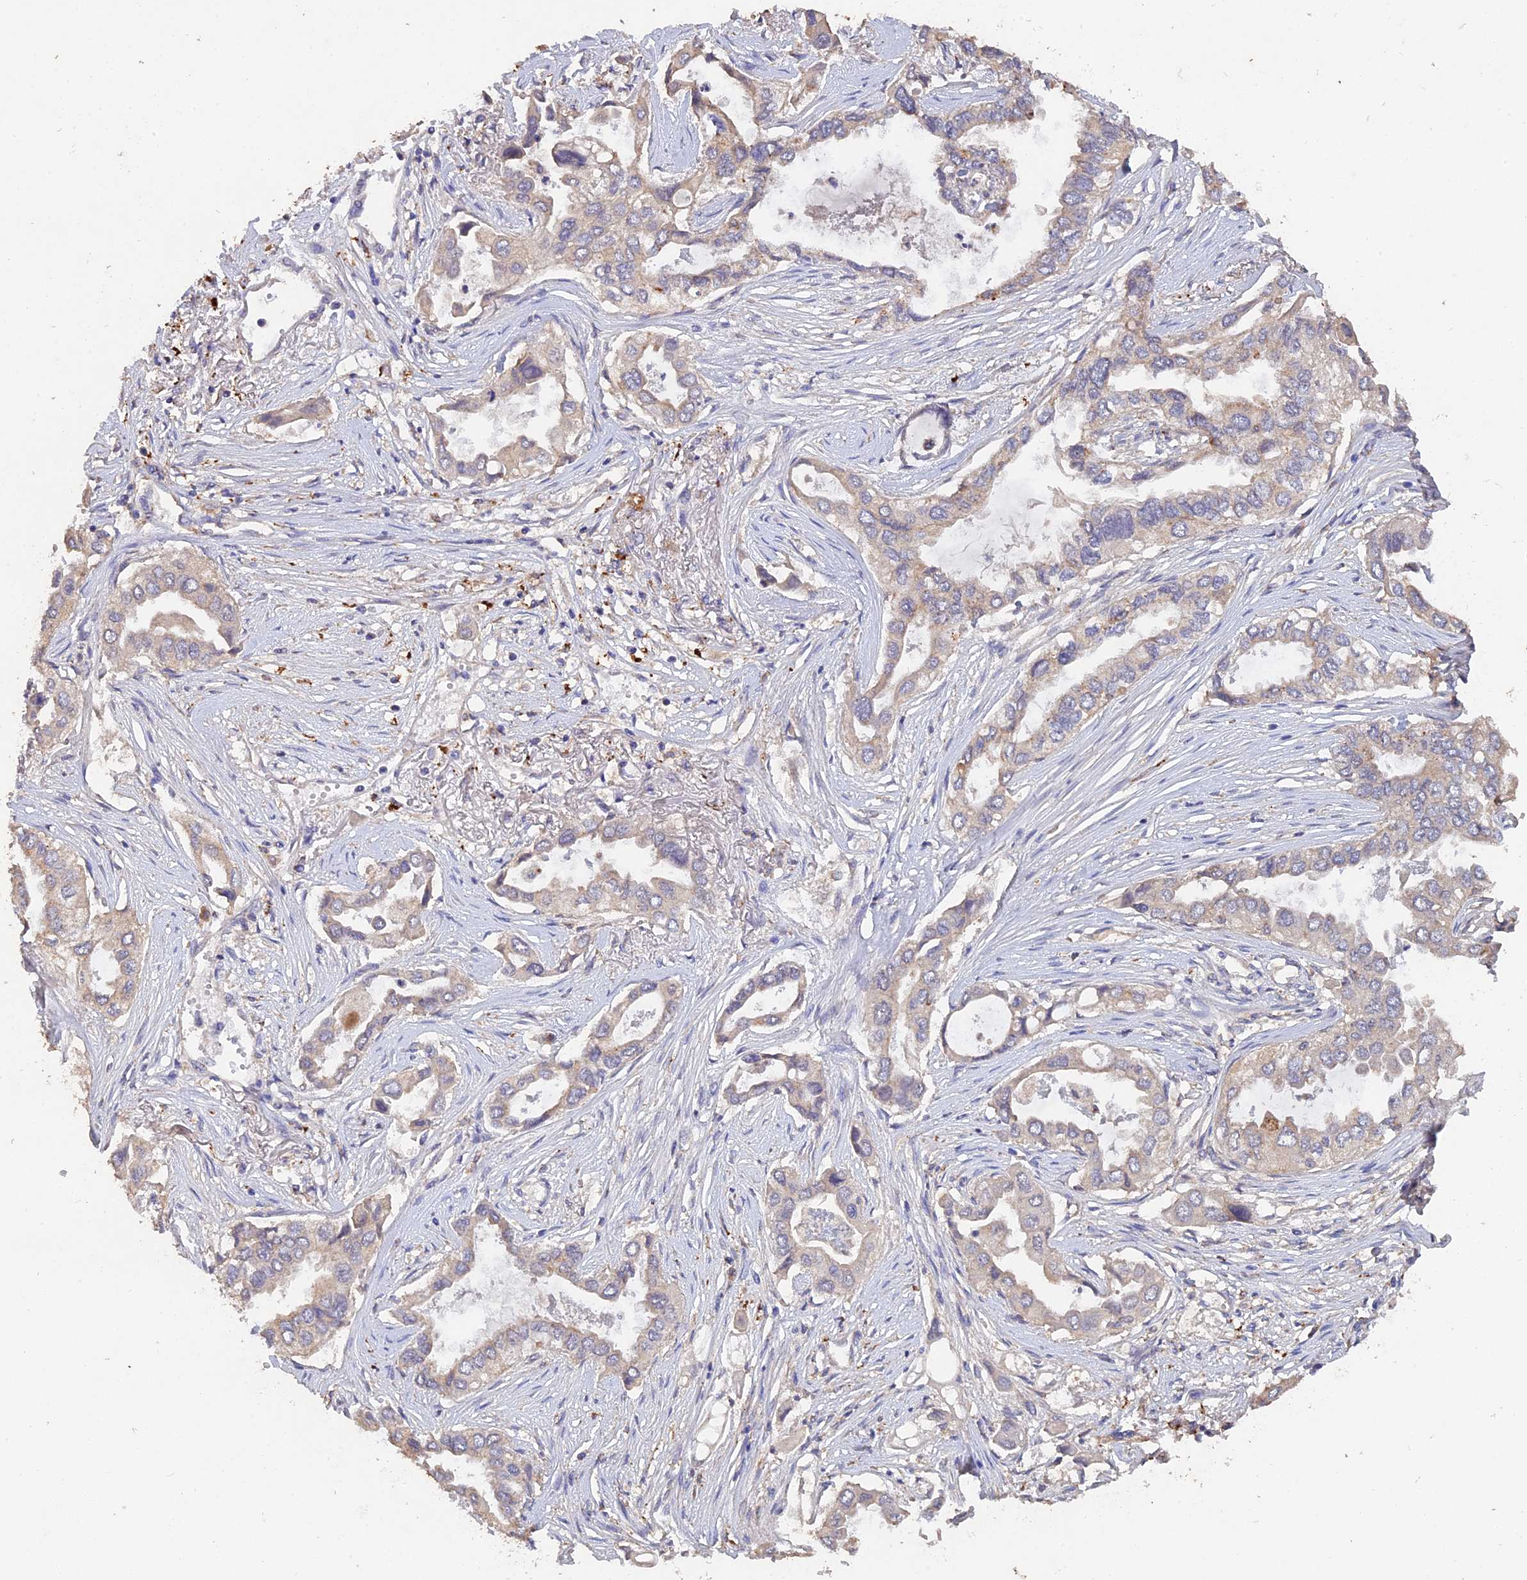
{"staining": {"intensity": "negative", "quantity": "none", "location": "none"}, "tissue": "lung cancer", "cell_type": "Tumor cells", "image_type": "cancer", "snomed": [{"axis": "morphology", "description": "Adenocarcinoma, NOS"}, {"axis": "topography", "description": "Lung"}], "caption": "Human lung cancer (adenocarcinoma) stained for a protein using IHC exhibits no positivity in tumor cells.", "gene": "SLC26A4", "patient": {"sex": "female", "age": 76}}